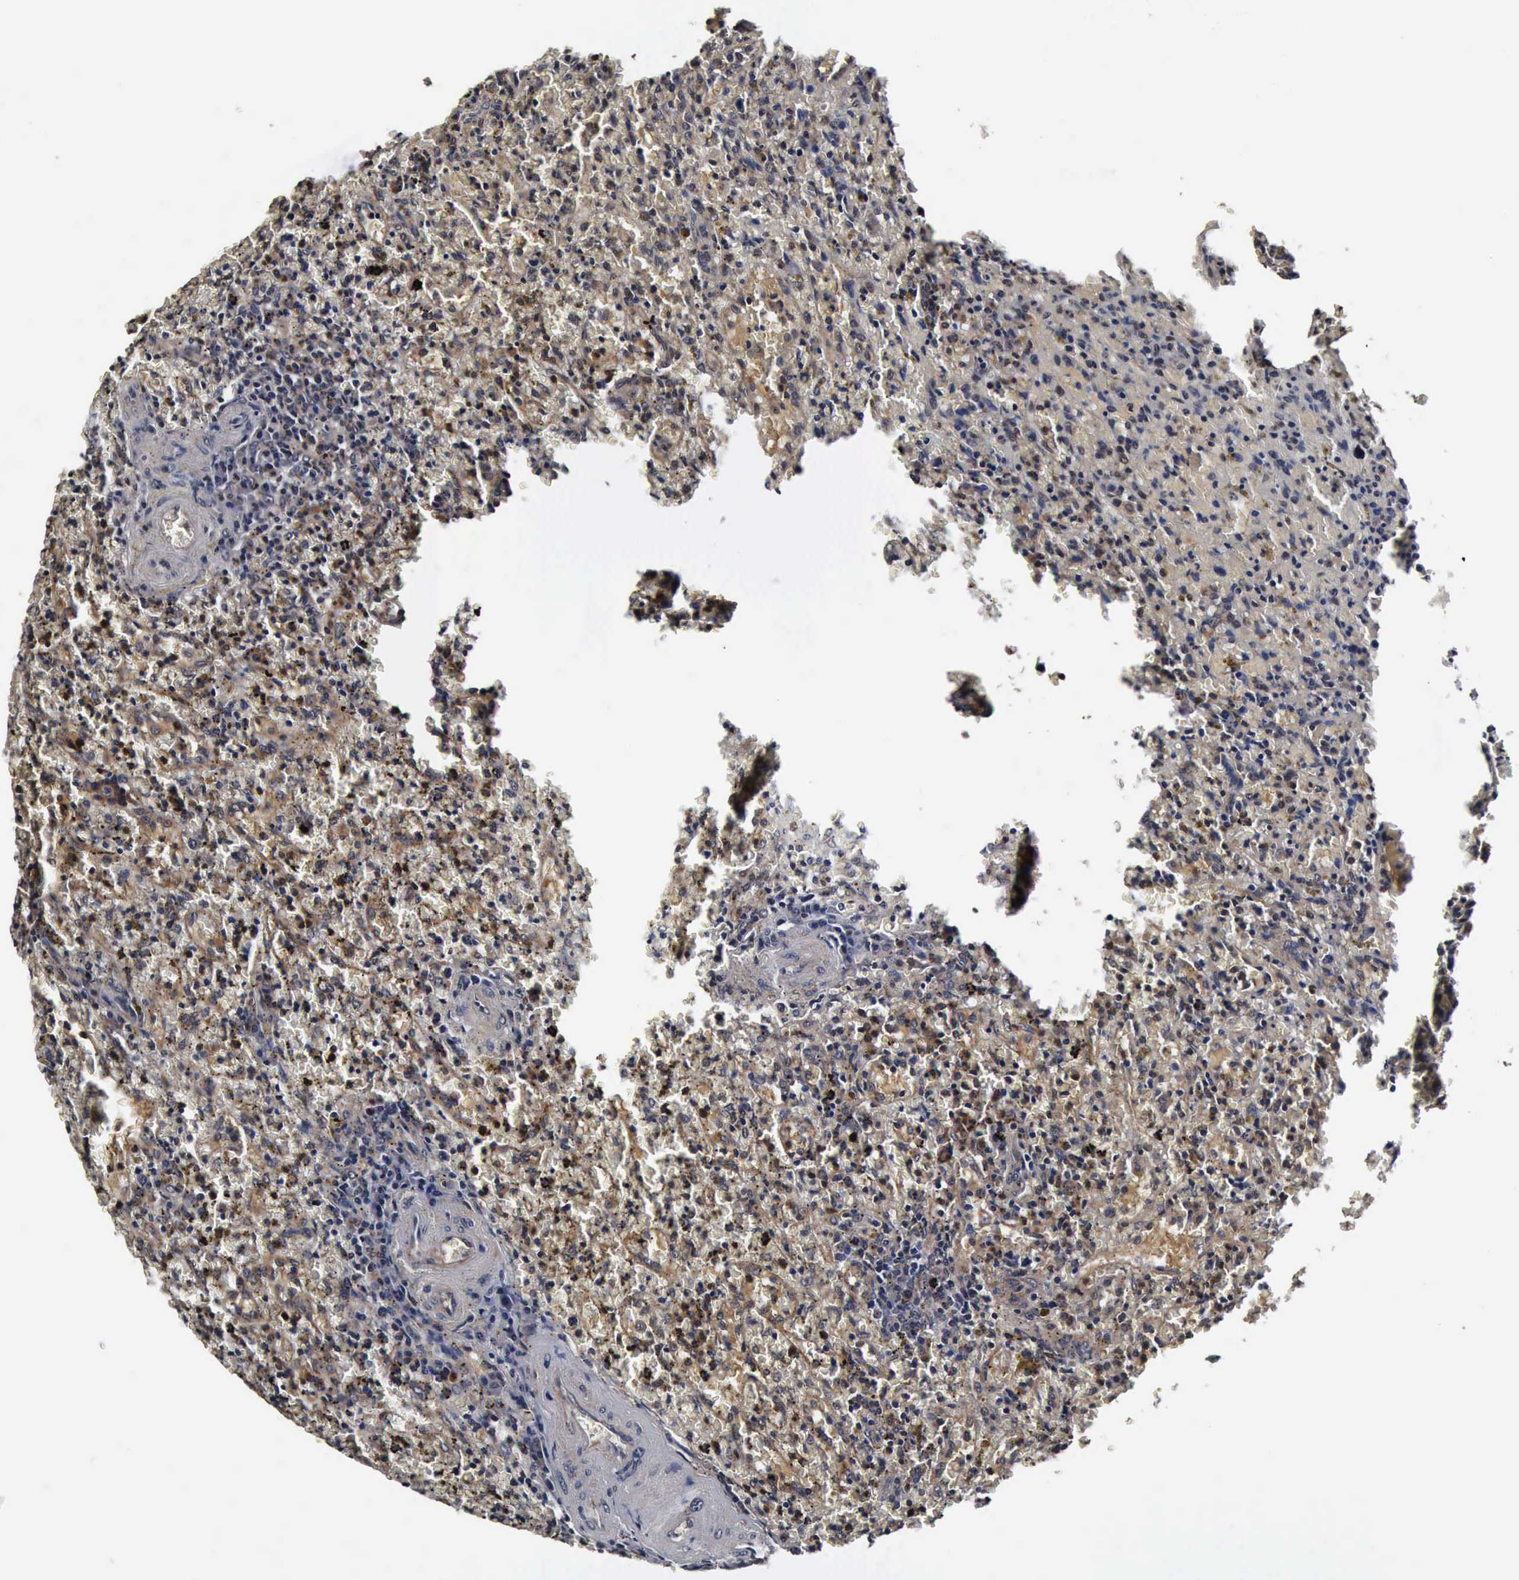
{"staining": {"intensity": "weak", "quantity": ">75%", "location": "cytoplasmic/membranous,nuclear"}, "tissue": "lymphoma", "cell_type": "Tumor cells", "image_type": "cancer", "snomed": [{"axis": "morphology", "description": "Malignant lymphoma, non-Hodgkin's type, High grade"}, {"axis": "topography", "description": "Spleen"}, {"axis": "topography", "description": "Lymph node"}], "caption": "IHC of lymphoma shows low levels of weak cytoplasmic/membranous and nuclear expression in approximately >75% of tumor cells. The staining is performed using DAB (3,3'-diaminobenzidine) brown chromogen to label protein expression. The nuclei are counter-stained blue using hematoxylin.", "gene": "UBC", "patient": {"sex": "female", "age": 70}}